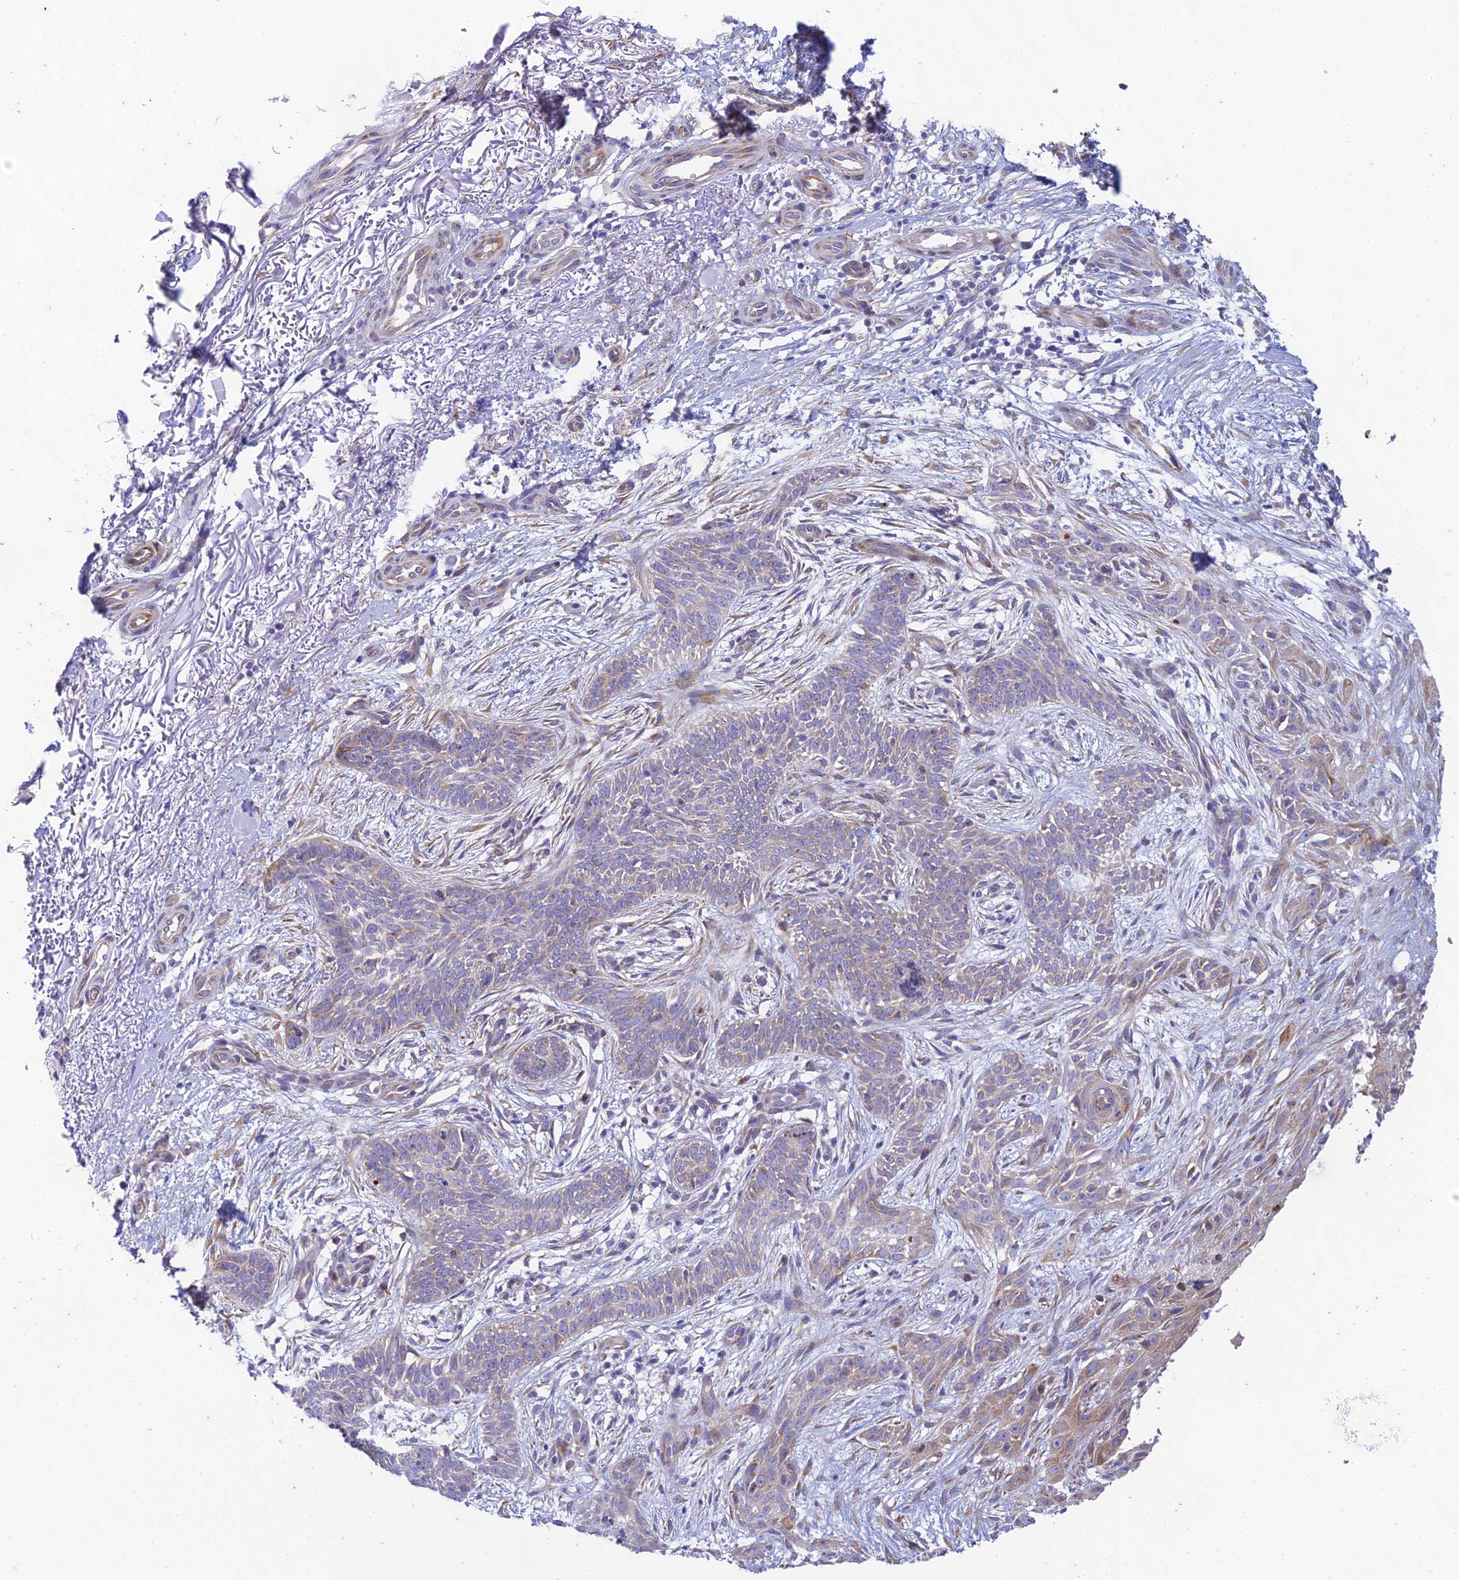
{"staining": {"intensity": "negative", "quantity": "none", "location": "none"}, "tissue": "skin cancer", "cell_type": "Tumor cells", "image_type": "cancer", "snomed": [{"axis": "morphology", "description": "Basal cell carcinoma"}, {"axis": "topography", "description": "Skin"}], "caption": "Immunohistochemistry micrograph of skin cancer (basal cell carcinoma) stained for a protein (brown), which reveals no positivity in tumor cells.", "gene": "PTCD2", "patient": {"sex": "female", "age": 82}}